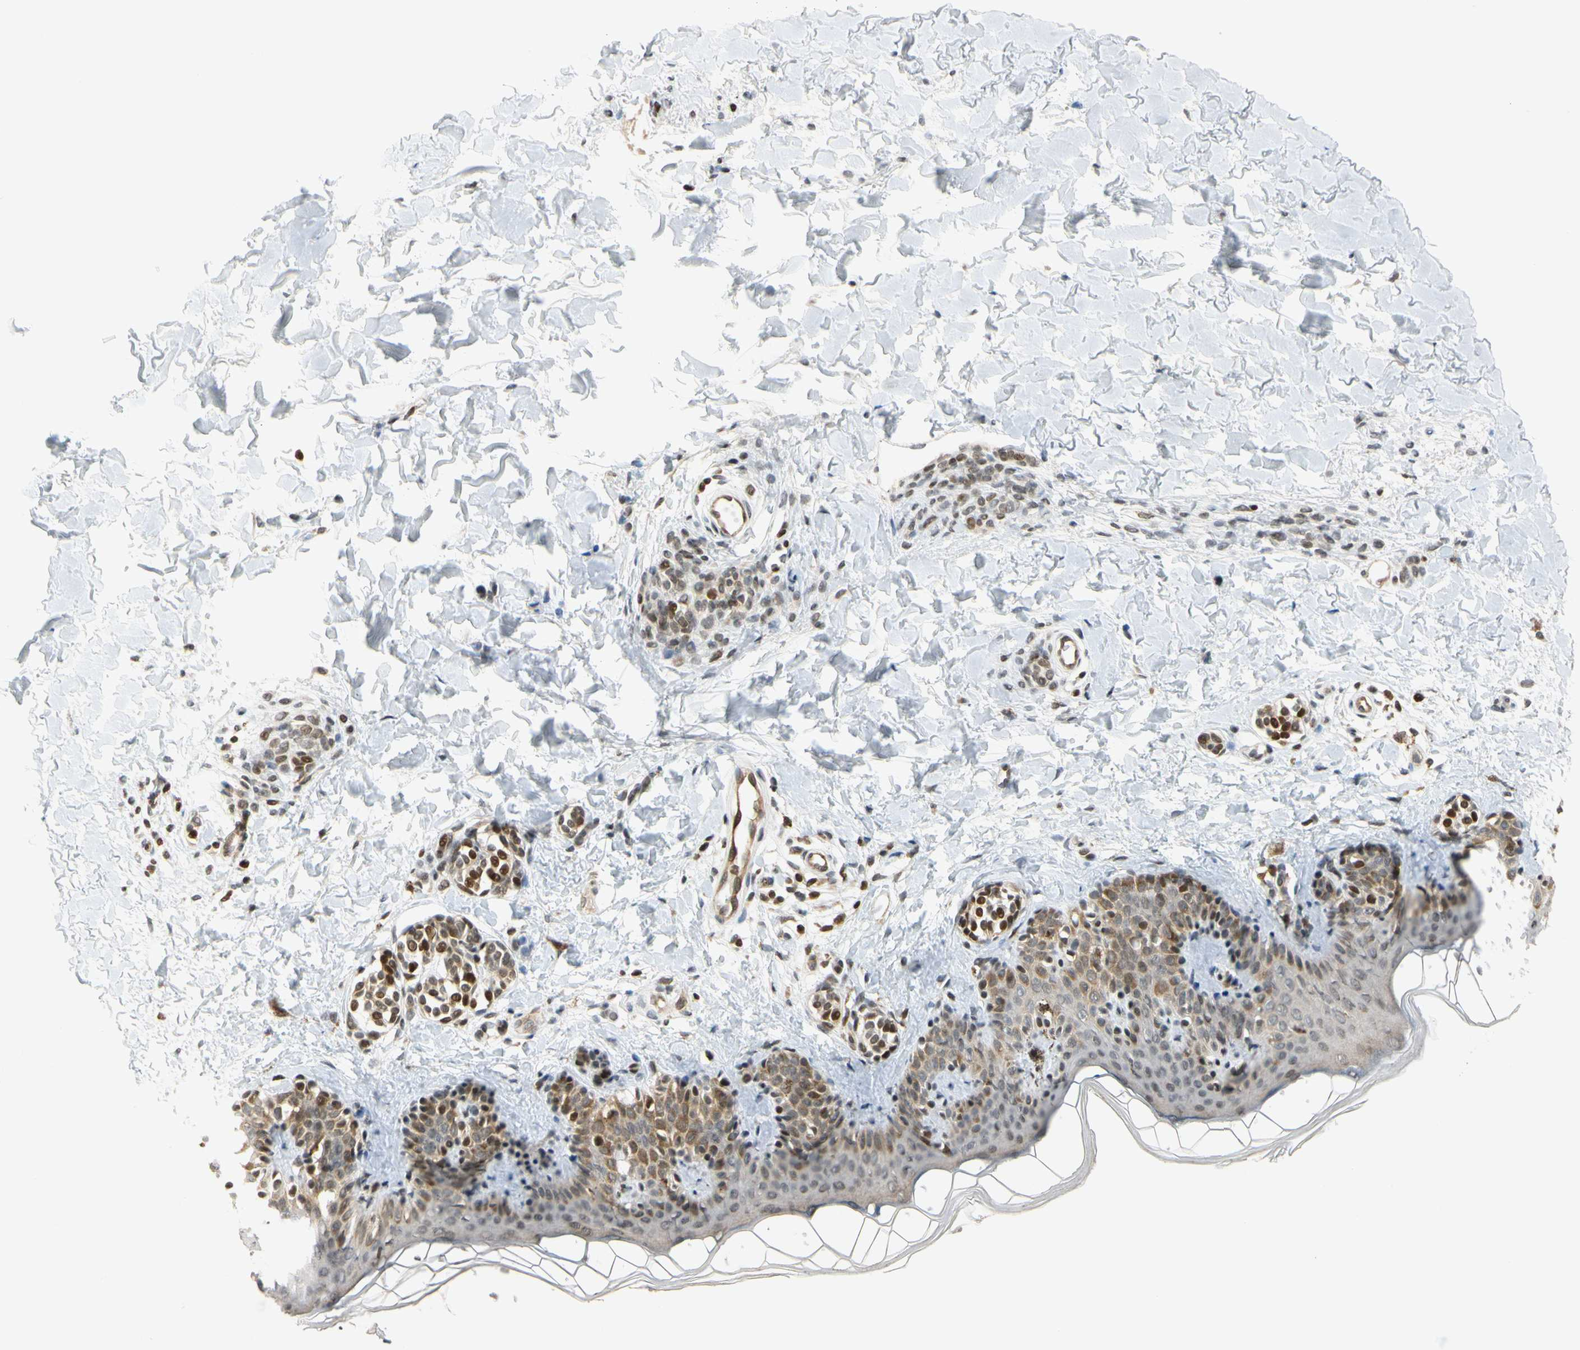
{"staining": {"intensity": "negative", "quantity": "none", "location": "none"}, "tissue": "skin", "cell_type": "Fibroblasts", "image_type": "normal", "snomed": [{"axis": "morphology", "description": "Normal tissue, NOS"}, {"axis": "topography", "description": "Skin"}], "caption": "Skin was stained to show a protein in brown. There is no significant expression in fibroblasts. The staining is performed using DAB (3,3'-diaminobenzidine) brown chromogen with nuclei counter-stained in using hematoxylin.", "gene": "CDK7", "patient": {"sex": "male", "age": 16}}